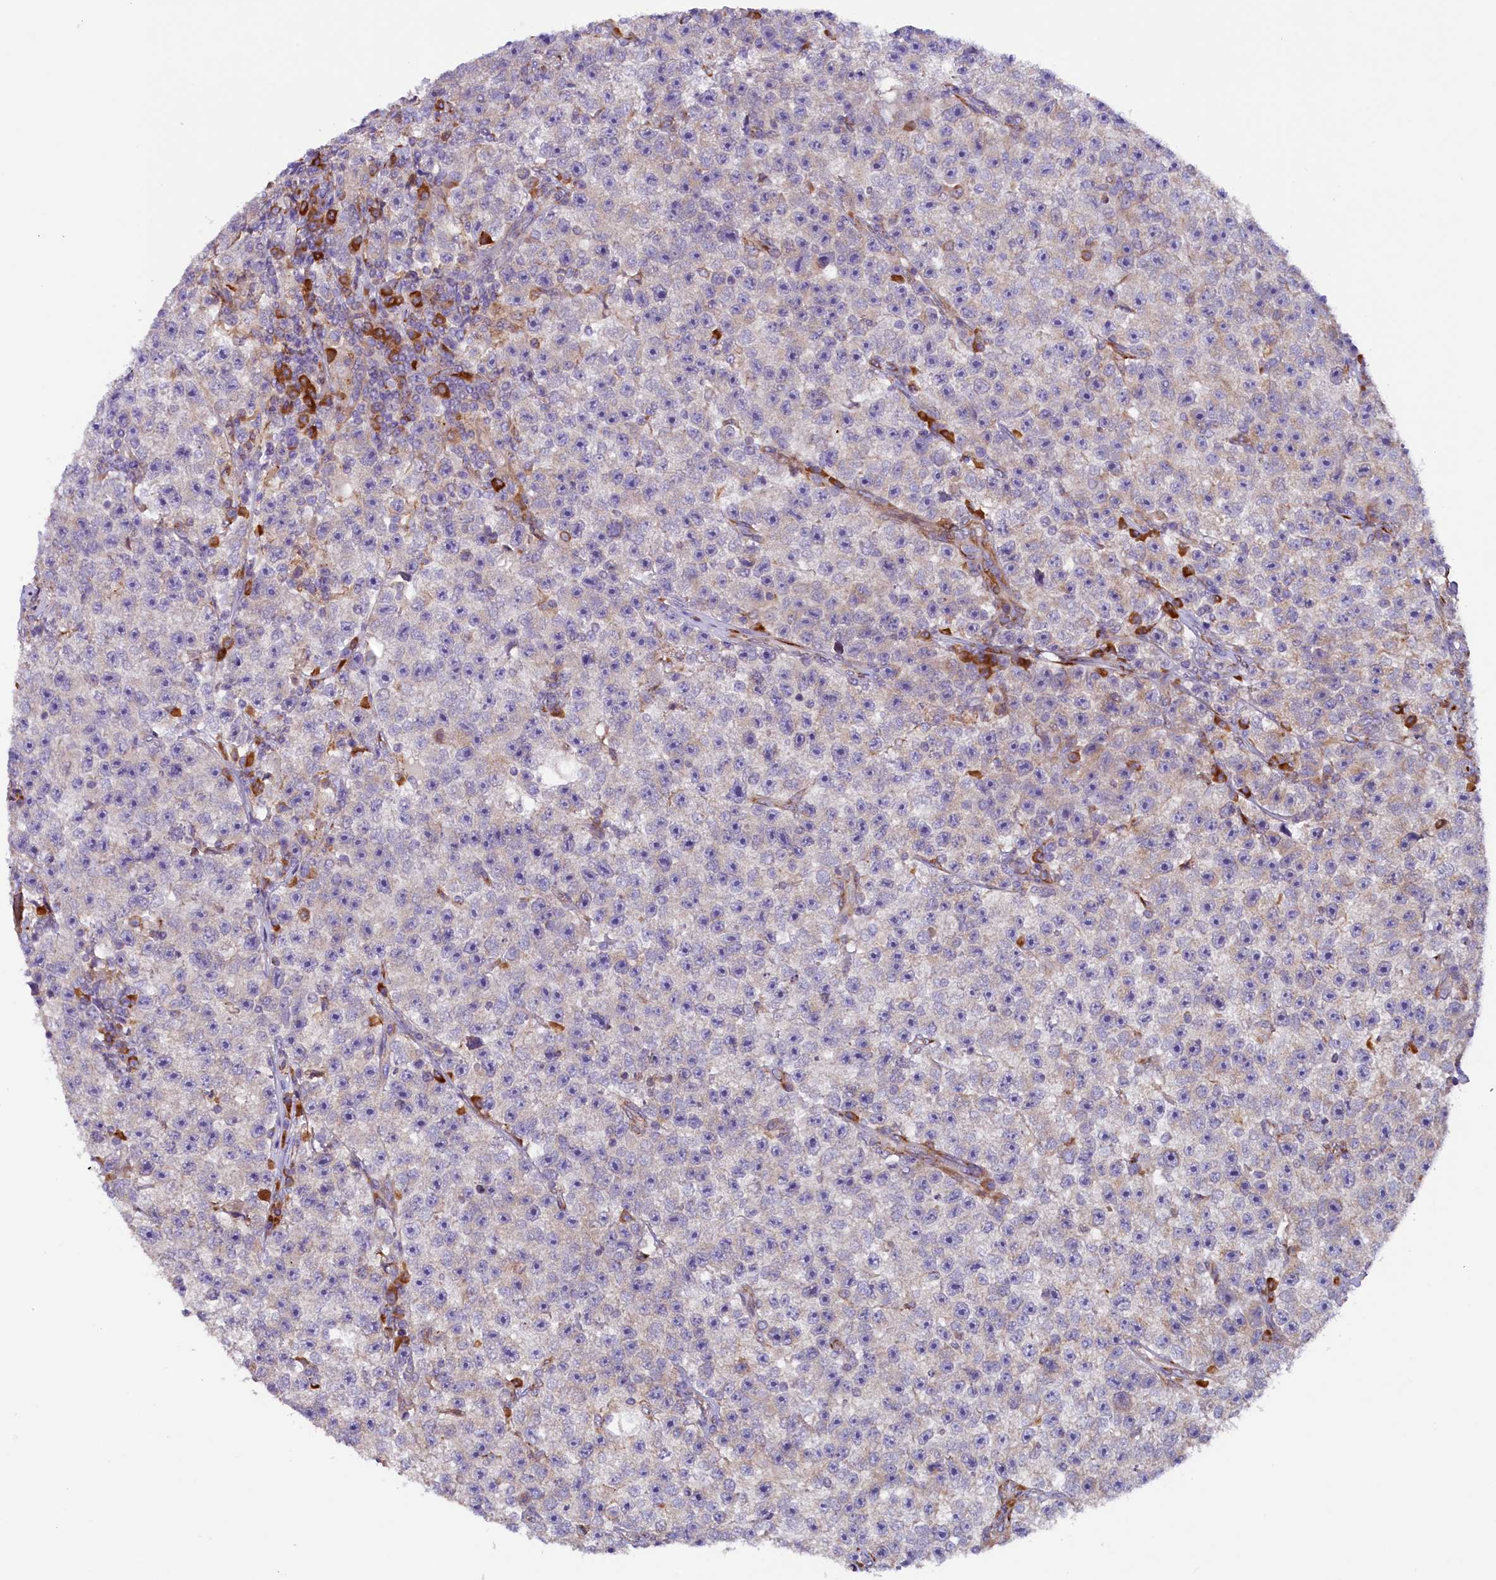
{"staining": {"intensity": "negative", "quantity": "none", "location": "none"}, "tissue": "testis cancer", "cell_type": "Tumor cells", "image_type": "cancer", "snomed": [{"axis": "morphology", "description": "Seminoma, NOS"}, {"axis": "topography", "description": "Testis"}], "caption": "The immunohistochemistry (IHC) image has no significant staining in tumor cells of testis seminoma tissue.", "gene": "SSC5D", "patient": {"sex": "male", "age": 22}}